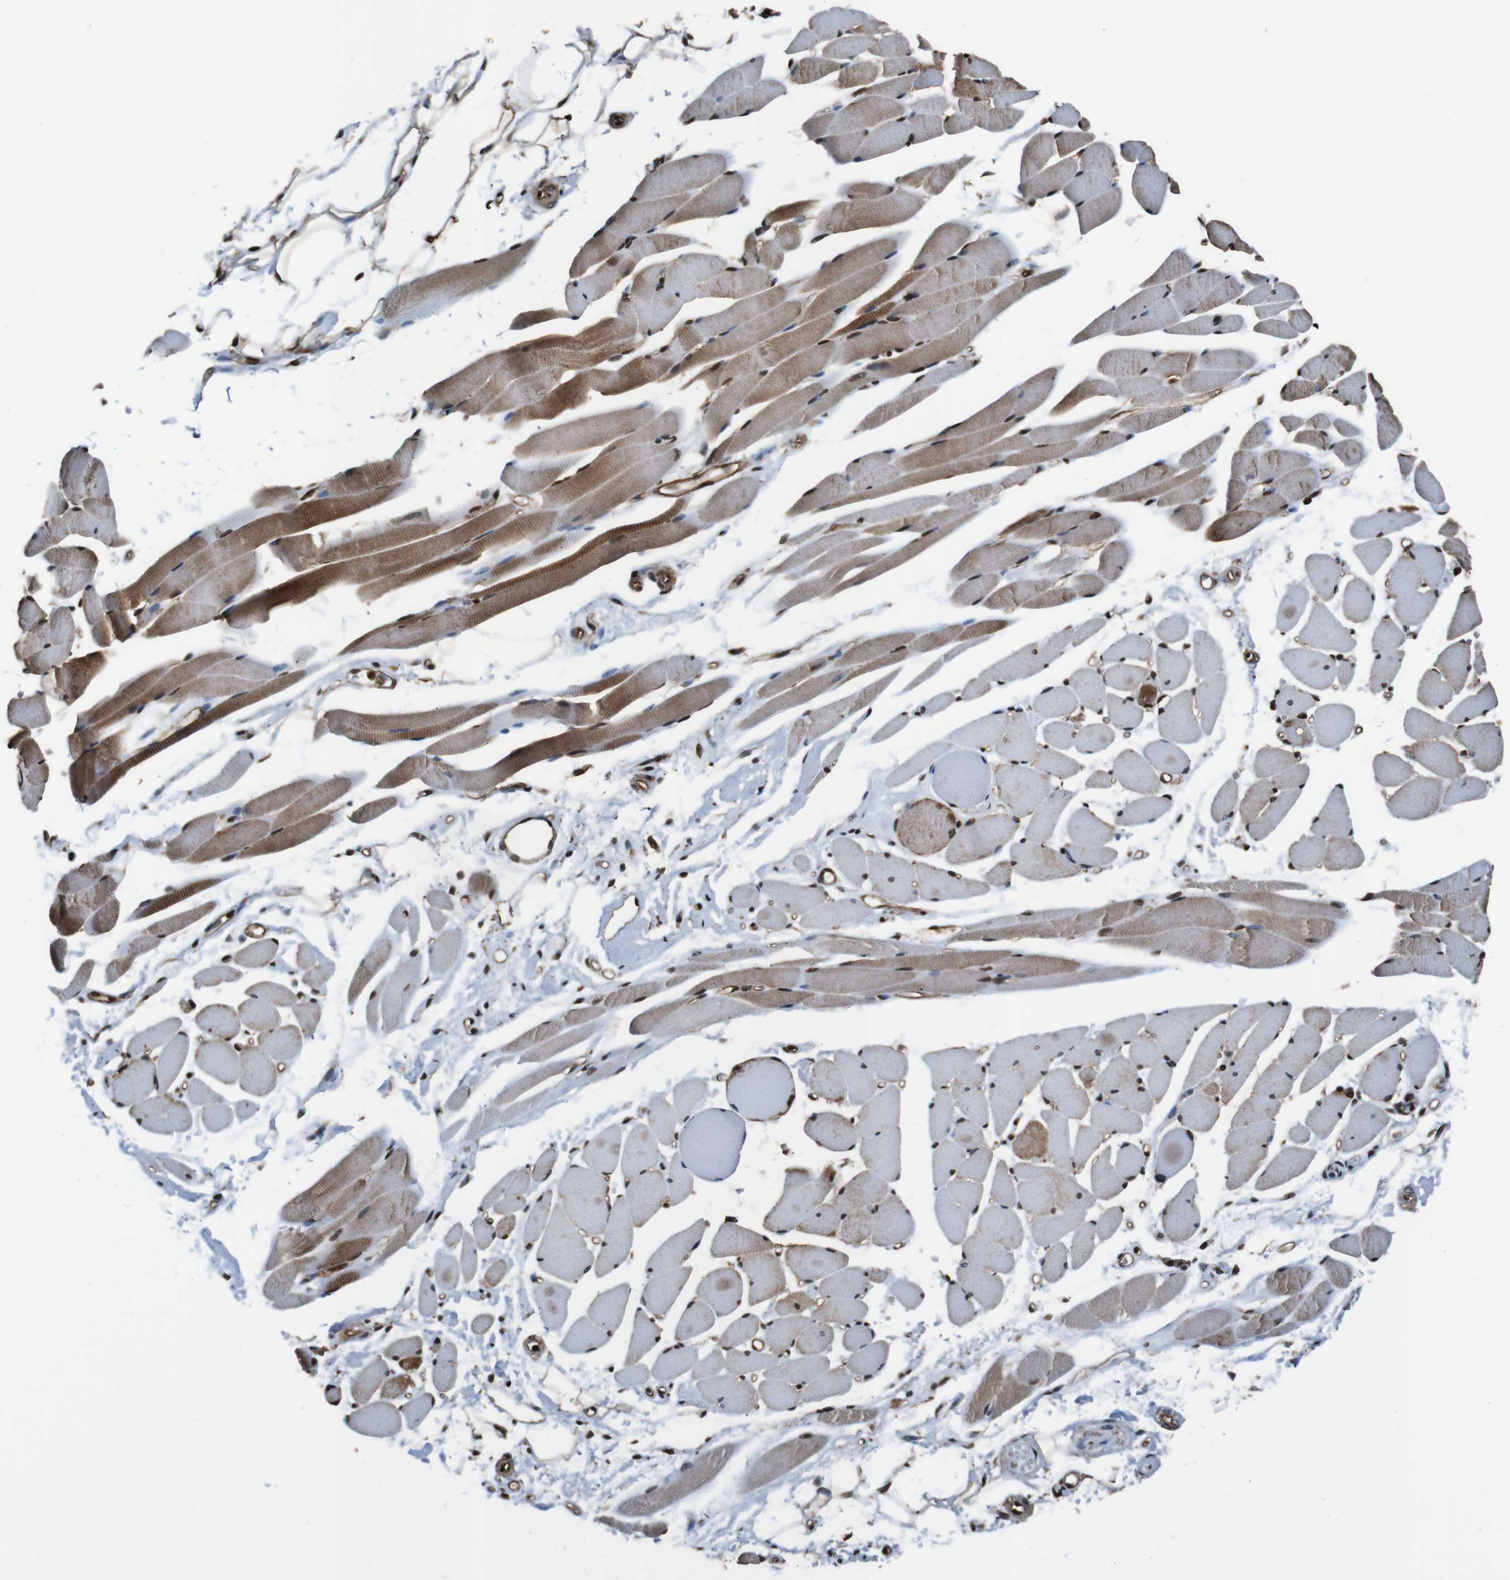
{"staining": {"intensity": "moderate", "quantity": ">75%", "location": "cytoplasmic/membranous,nuclear"}, "tissue": "skeletal muscle", "cell_type": "Myocytes", "image_type": "normal", "snomed": [{"axis": "morphology", "description": "Normal tissue, NOS"}, {"axis": "topography", "description": "Skeletal muscle"}, {"axis": "topography", "description": "Peripheral nerve tissue"}], "caption": "A photomicrograph showing moderate cytoplasmic/membranous,nuclear positivity in approximately >75% of myocytes in benign skeletal muscle, as visualized by brown immunohistochemical staining.", "gene": "VCP", "patient": {"sex": "female", "age": 84}}